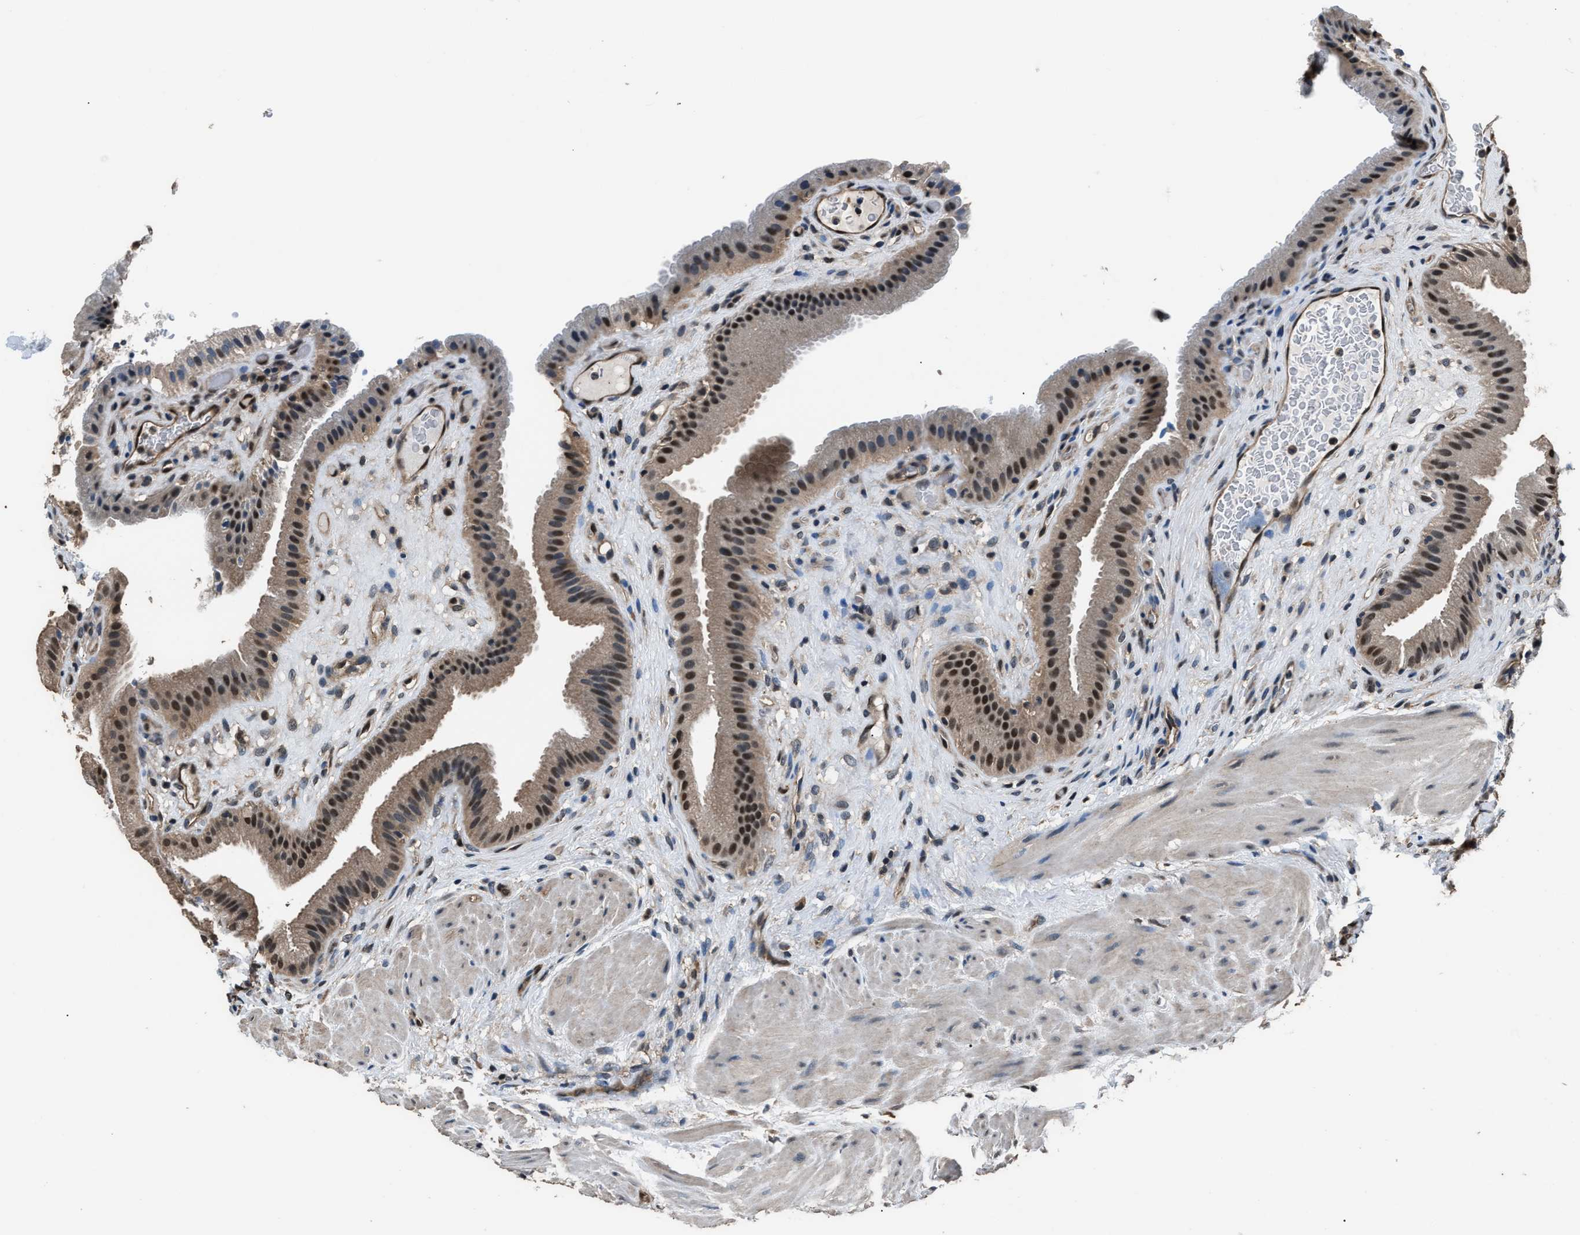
{"staining": {"intensity": "moderate", "quantity": ">75%", "location": "cytoplasmic/membranous,nuclear"}, "tissue": "gallbladder", "cell_type": "Glandular cells", "image_type": "normal", "snomed": [{"axis": "morphology", "description": "Normal tissue, NOS"}, {"axis": "topography", "description": "Gallbladder"}], "caption": "Glandular cells show medium levels of moderate cytoplasmic/membranous,nuclear positivity in about >75% of cells in benign human gallbladder.", "gene": "DFFA", "patient": {"sex": "male", "age": 49}}